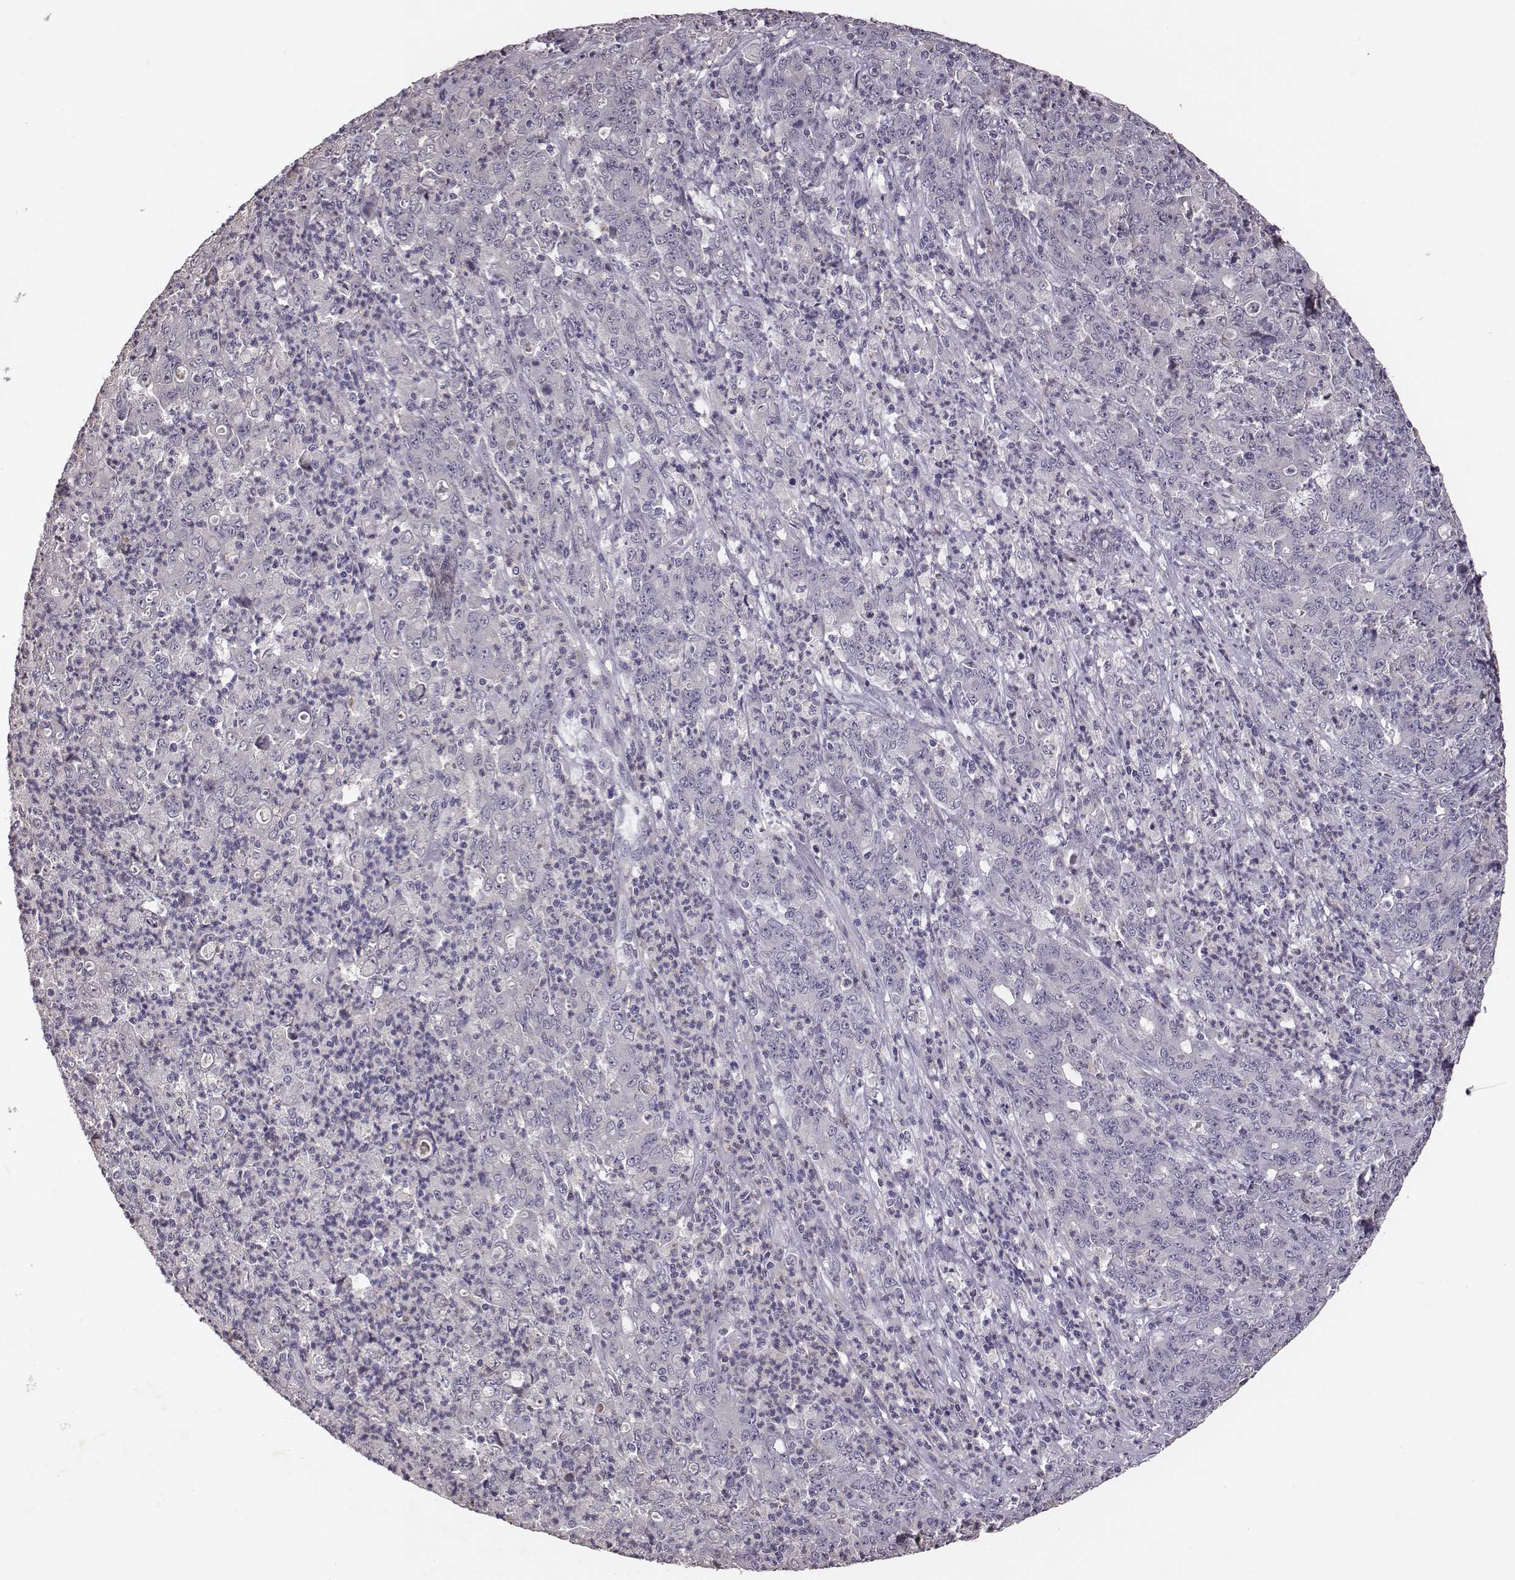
{"staining": {"intensity": "negative", "quantity": "none", "location": "none"}, "tissue": "stomach cancer", "cell_type": "Tumor cells", "image_type": "cancer", "snomed": [{"axis": "morphology", "description": "Adenocarcinoma, NOS"}, {"axis": "topography", "description": "Stomach, lower"}], "caption": "Immunohistochemistry (IHC) micrograph of neoplastic tissue: human stomach cancer (adenocarcinoma) stained with DAB exhibits no significant protein positivity in tumor cells.", "gene": "SLC22A6", "patient": {"sex": "female", "age": 71}}